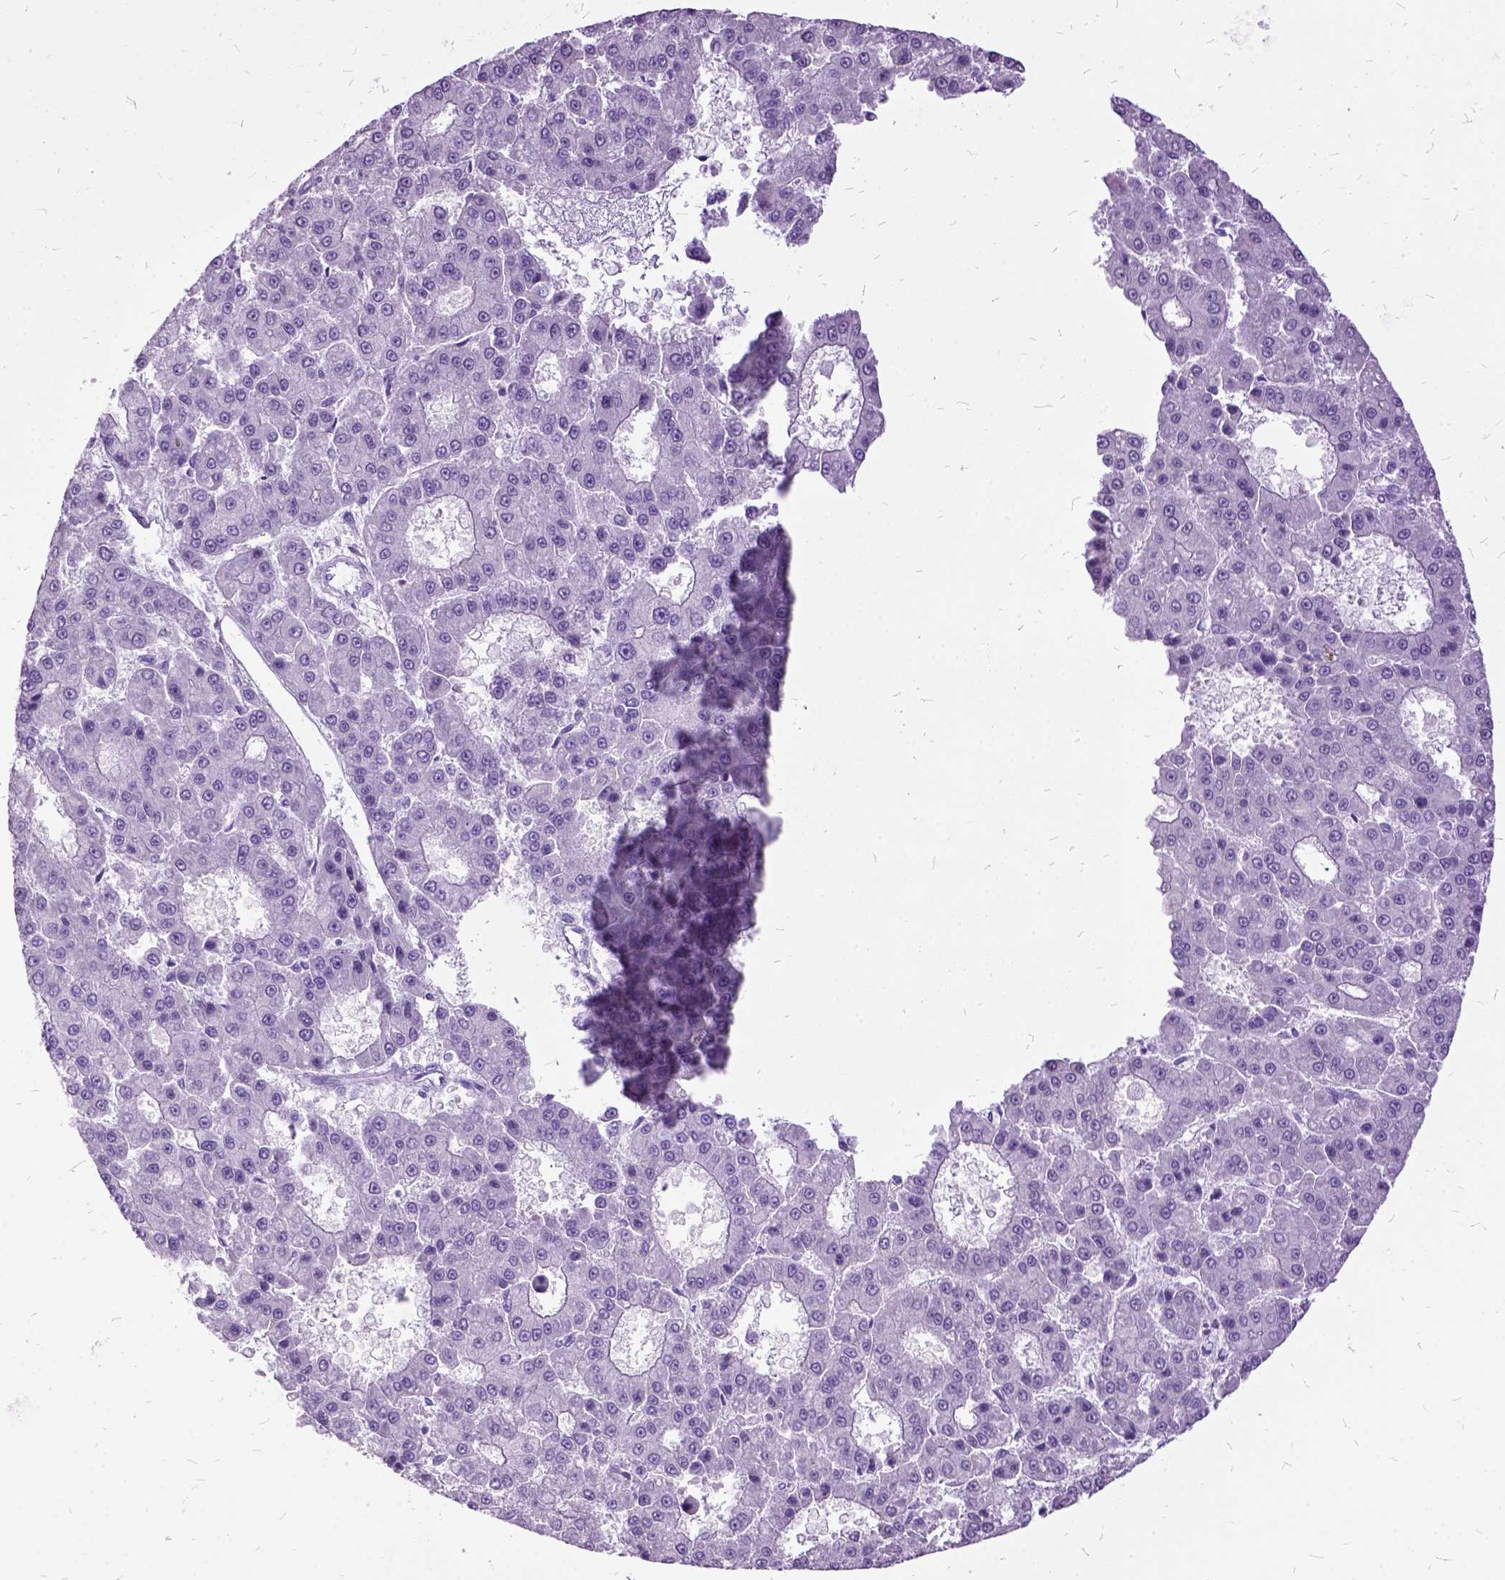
{"staining": {"intensity": "negative", "quantity": "none", "location": "none"}, "tissue": "liver cancer", "cell_type": "Tumor cells", "image_type": "cancer", "snomed": [{"axis": "morphology", "description": "Carcinoma, Hepatocellular, NOS"}, {"axis": "topography", "description": "Liver"}], "caption": "A micrograph of liver hepatocellular carcinoma stained for a protein exhibits no brown staining in tumor cells.", "gene": "MME", "patient": {"sex": "male", "age": 70}}